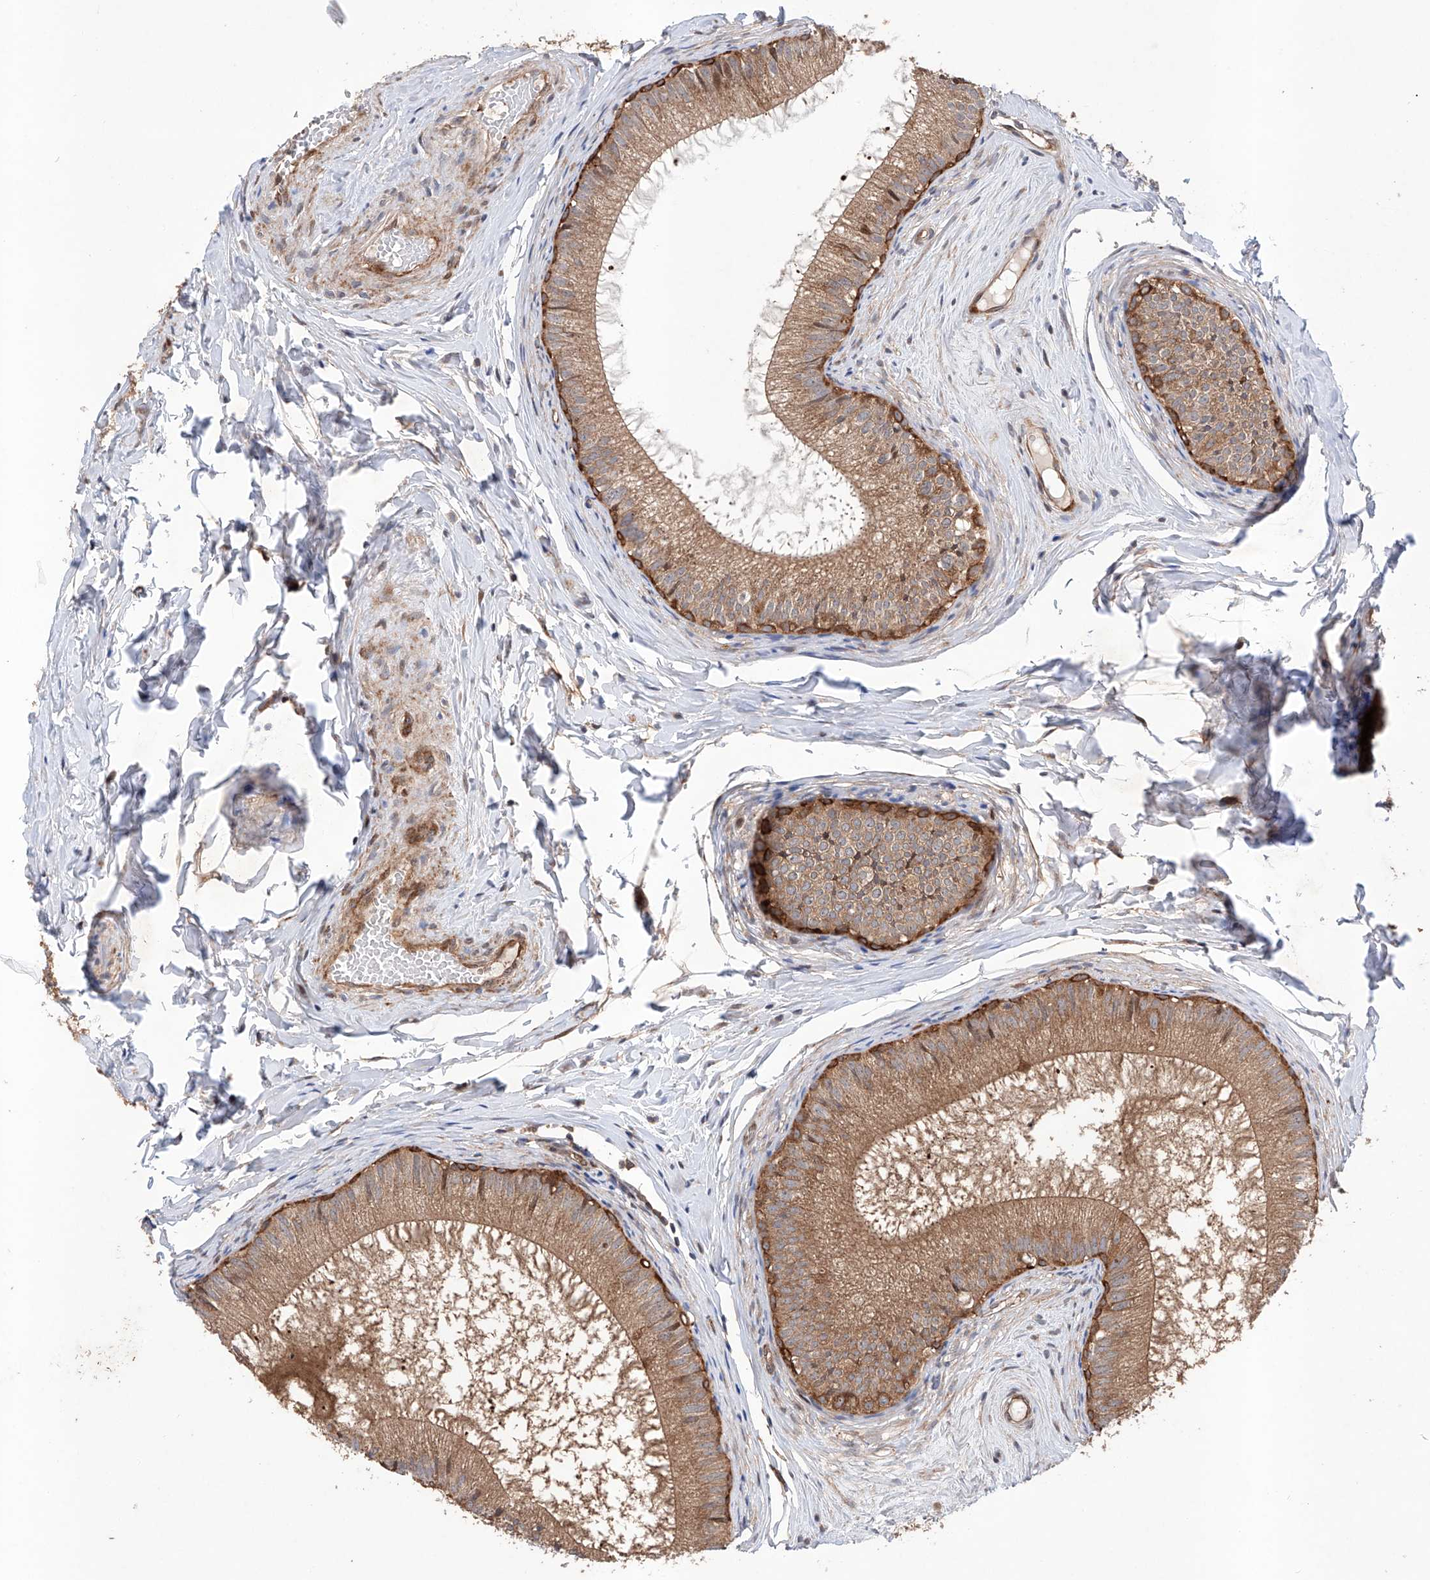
{"staining": {"intensity": "strong", "quantity": ">75%", "location": "cytoplasmic/membranous"}, "tissue": "epididymis", "cell_type": "Glandular cells", "image_type": "normal", "snomed": [{"axis": "morphology", "description": "Normal tissue, NOS"}, {"axis": "topography", "description": "Epididymis"}], "caption": "IHC photomicrograph of normal human epididymis stained for a protein (brown), which exhibits high levels of strong cytoplasmic/membranous expression in about >75% of glandular cells.", "gene": "TIMM23", "patient": {"sex": "male", "age": 34}}